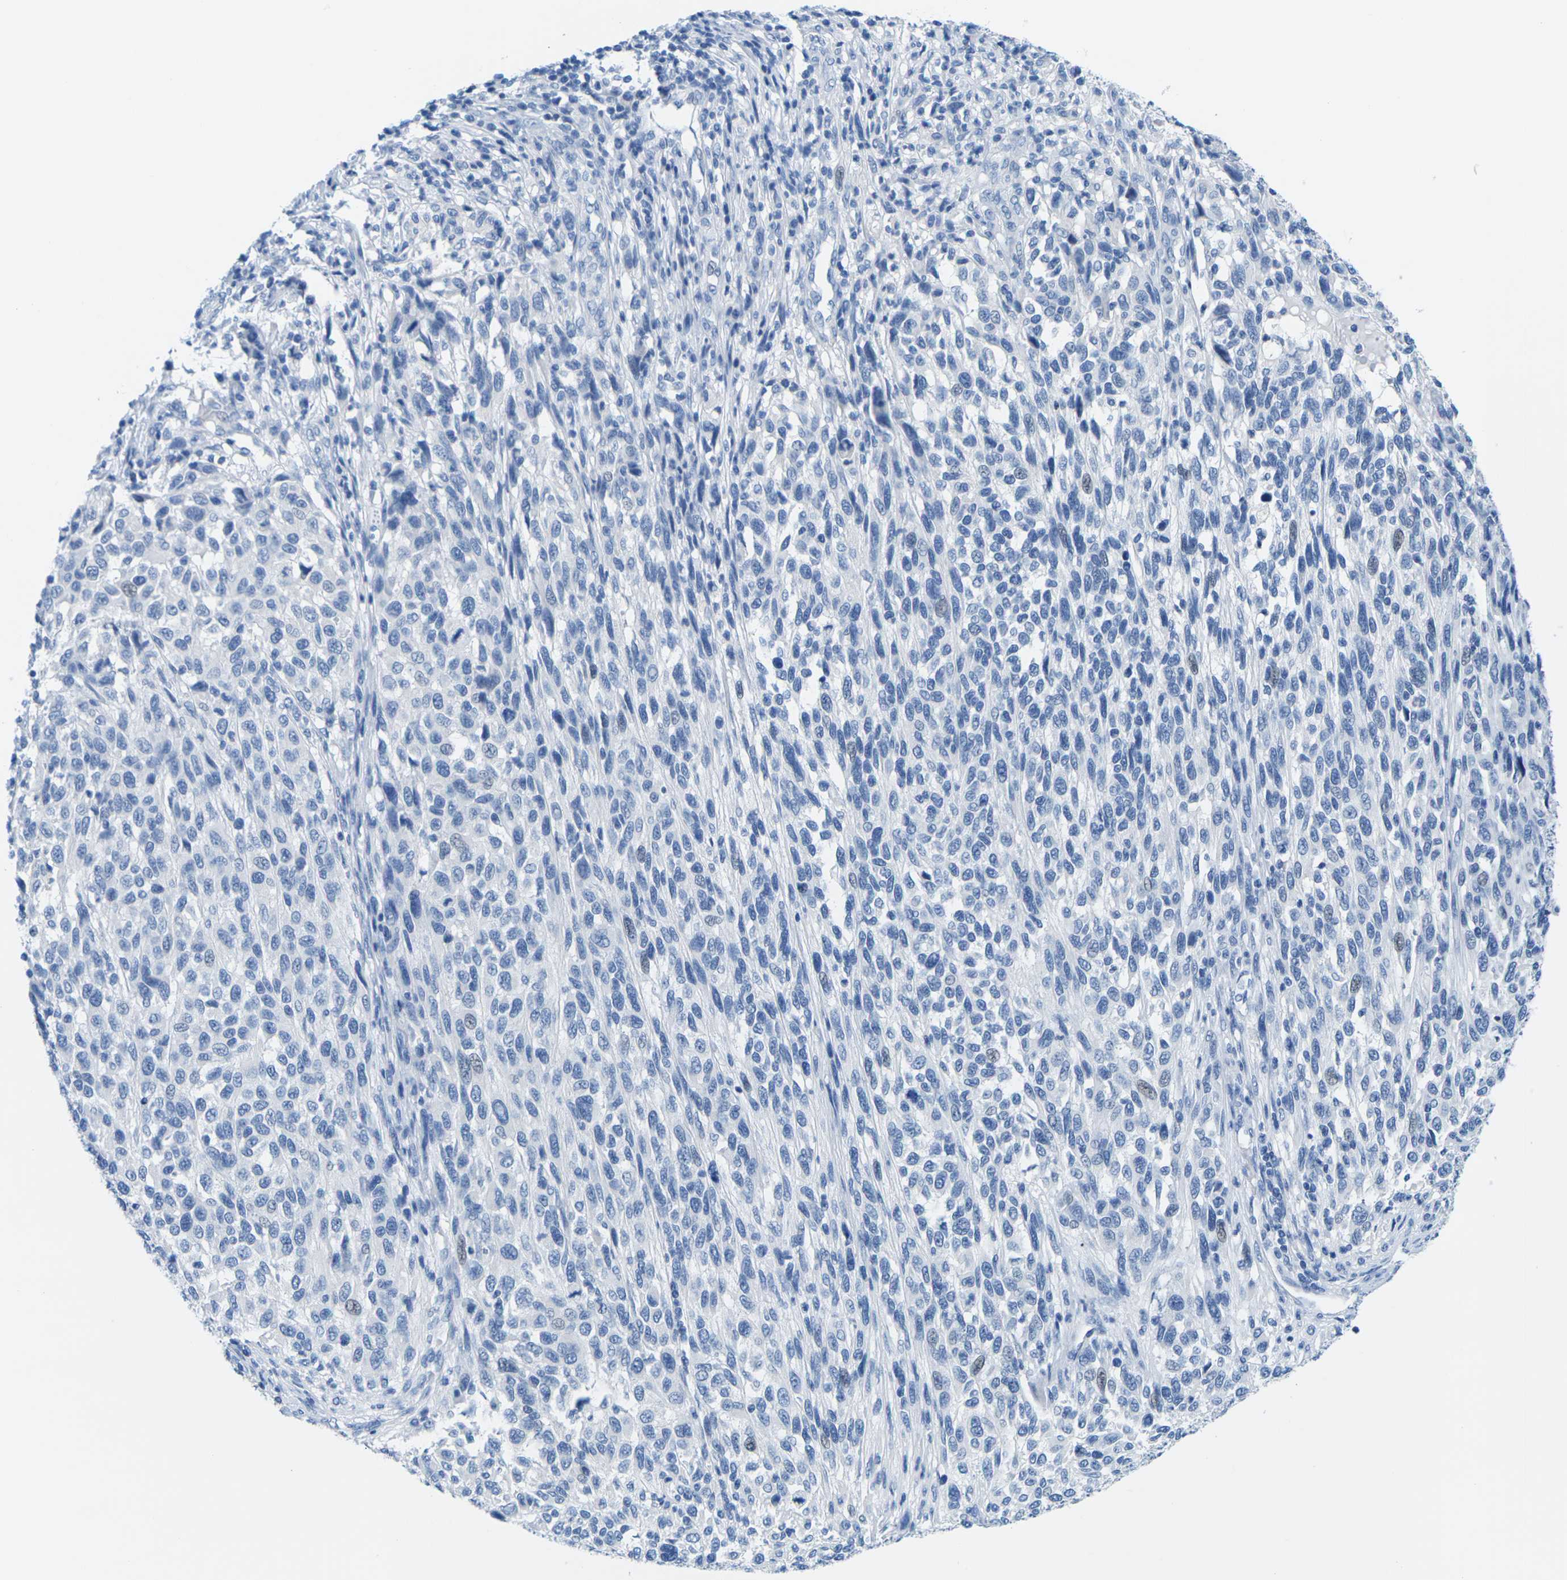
{"staining": {"intensity": "negative", "quantity": "none", "location": "none"}, "tissue": "melanoma", "cell_type": "Tumor cells", "image_type": "cancer", "snomed": [{"axis": "morphology", "description": "Malignant melanoma, Metastatic site"}, {"axis": "topography", "description": "Lymph node"}], "caption": "High magnification brightfield microscopy of melanoma stained with DAB (3,3'-diaminobenzidine) (brown) and counterstained with hematoxylin (blue): tumor cells show no significant staining.", "gene": "SLC12A1", "patient": {"sex": "male", "age": 61}}